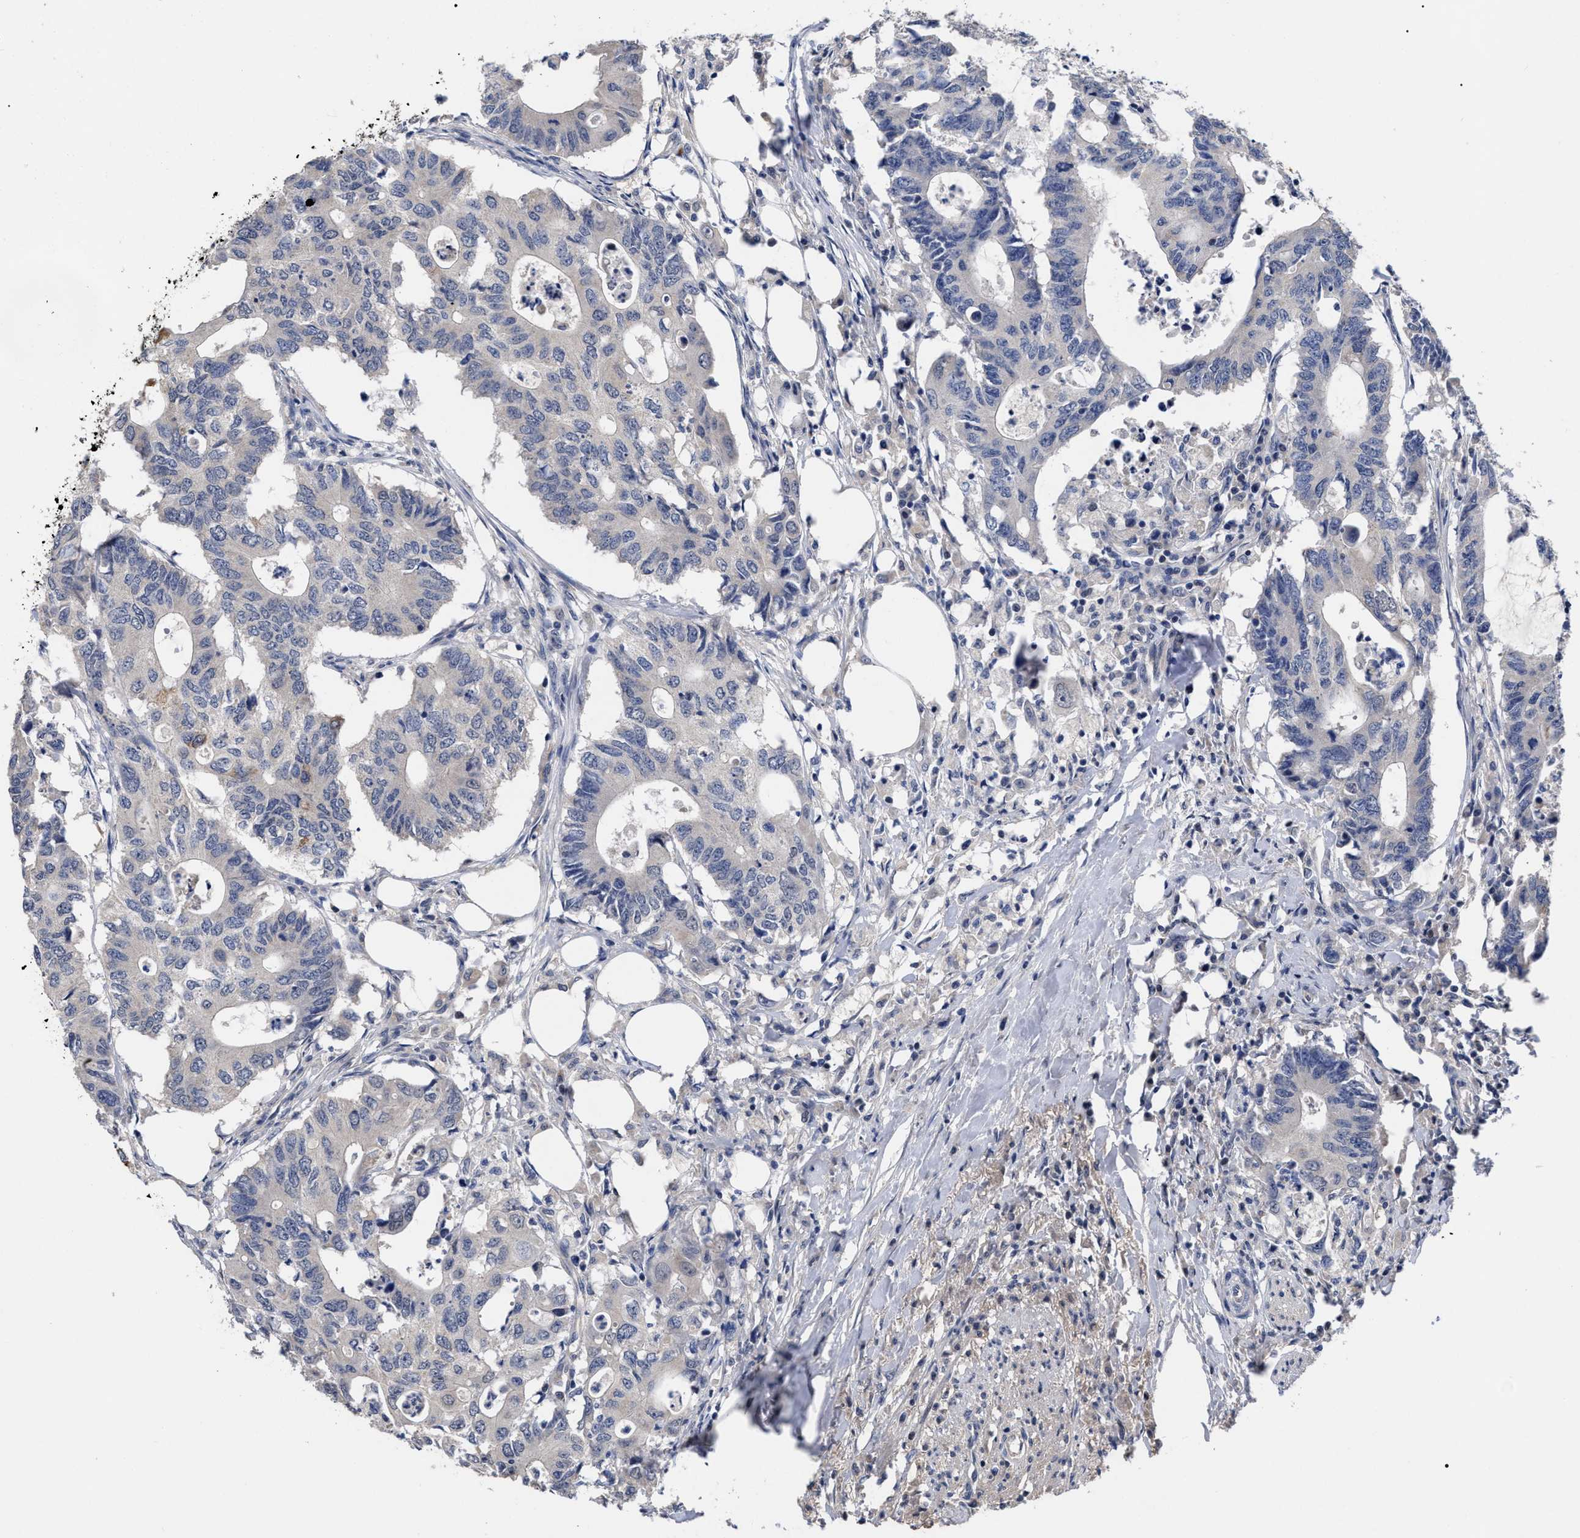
{"staining": {"intensity": "negative", "quantity": "none", "location": "none"}, "tissue": "colorectal cancer", "cell_type": "Tumor cells", "image_type": "cancer", "snomed": [{"axis": "morphology", "description": "Adenocarcinoma, NOS"}, {"axis": "topography", "description": "Colon"}], "caption": "This is an IHC micrograph of human colorectal adenocarcinoma. There is no positivity in tumor cells.", "gene": "CCN5", "patient": {"sex": "male", "age": 71}}